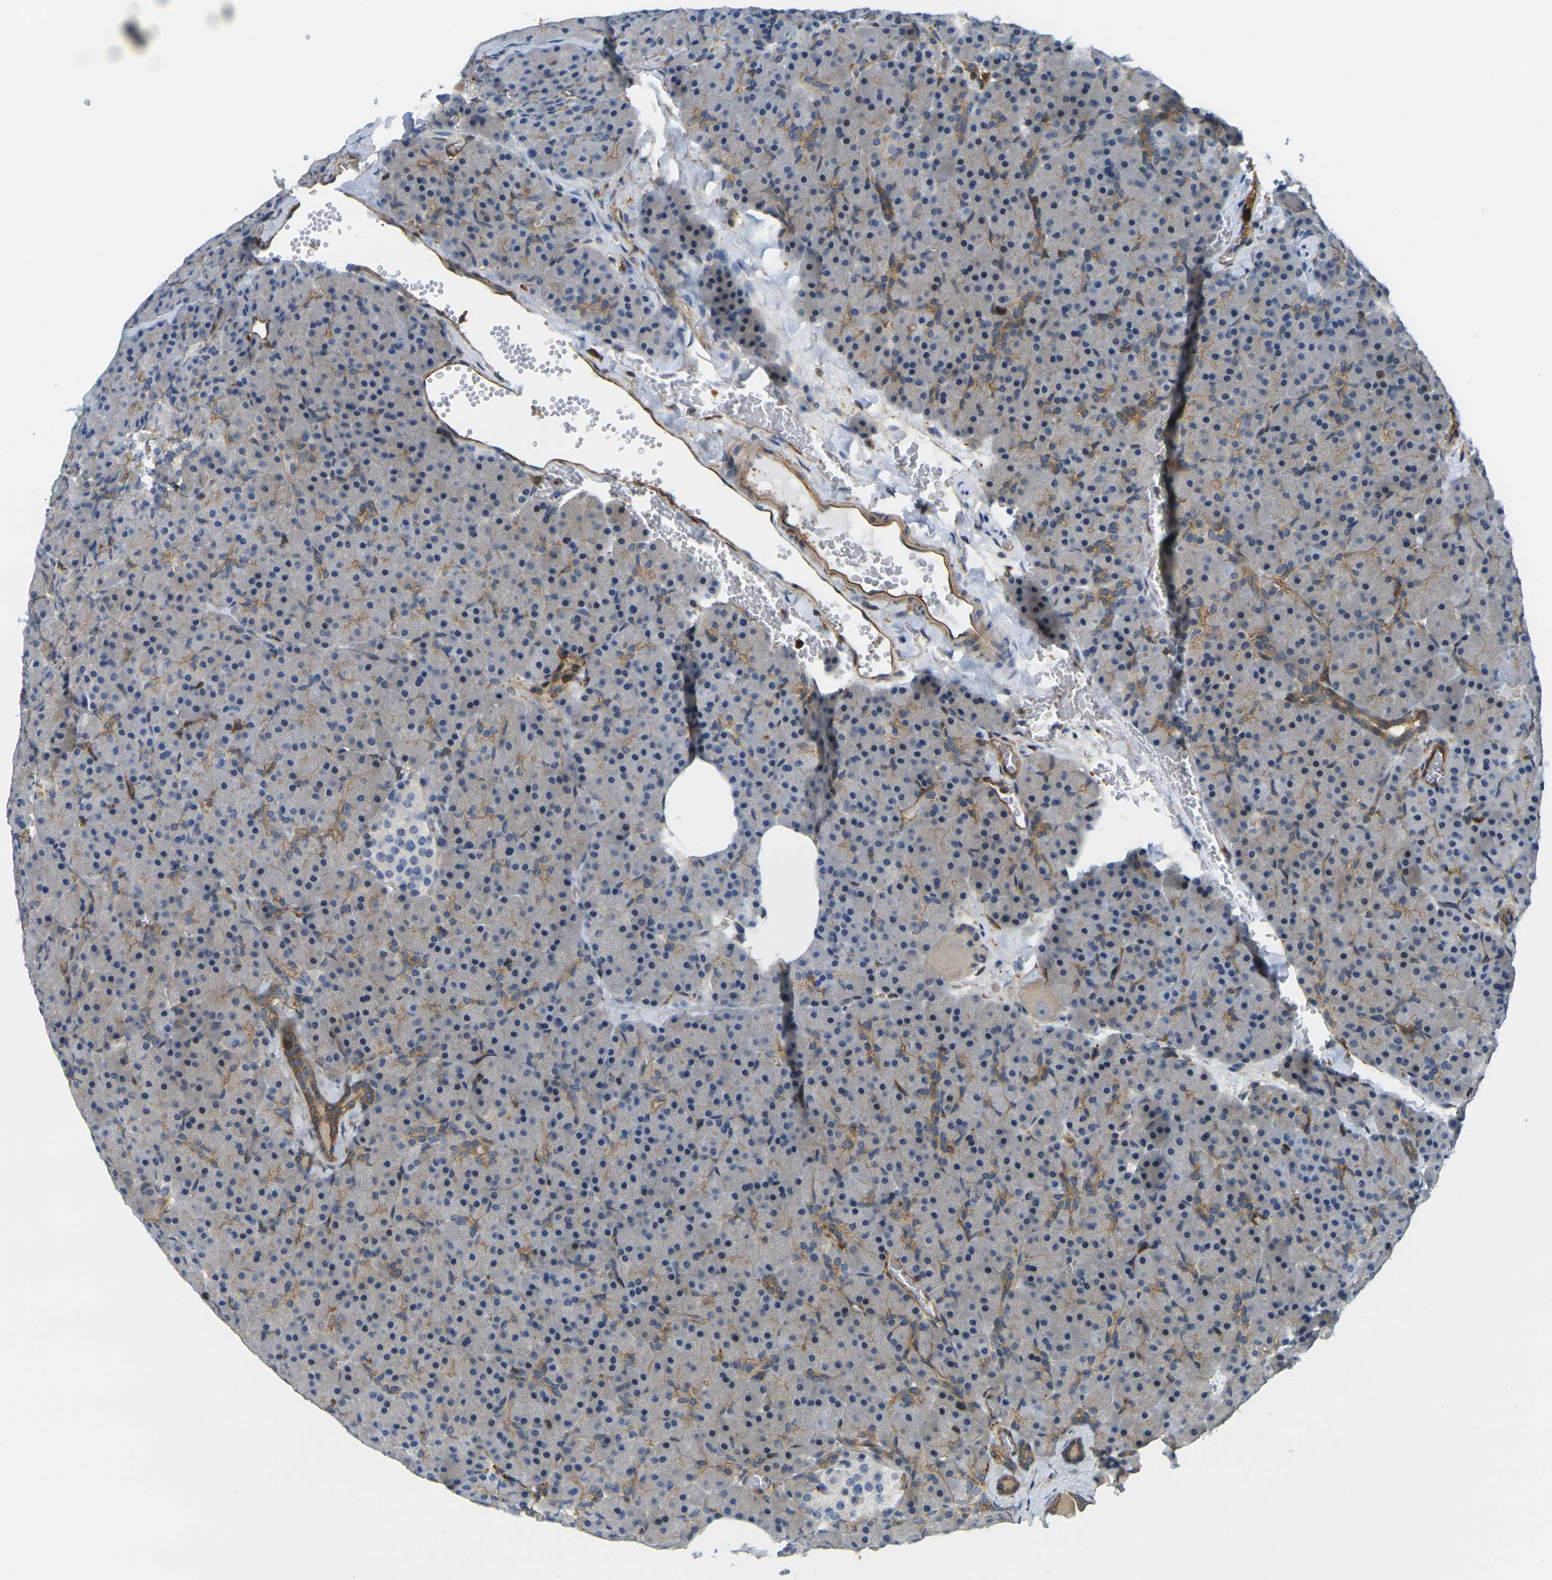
{"staining": {"intensity": "moderate", "quantity": "<25%", "location": "cytoplasmic/membranous"}, "tissue": "pancreas", "cell_type": "Exocrine glandular cells", "image_type": "normal", "snomed": [{"axis": "morphology", "description": "Normal tissue, NOS"}, {"axis": "topography", "description": "Pancreas"}], "caption": "A histopathology image showing moderate cytoplasmic/membranous expression in approximately <25% of exocrine glandular cells in normal pancreas, as visualized by brown immunohistochemical staining.", "gene": "LASP1", "patient": {"sex": "female", "age": 35}}